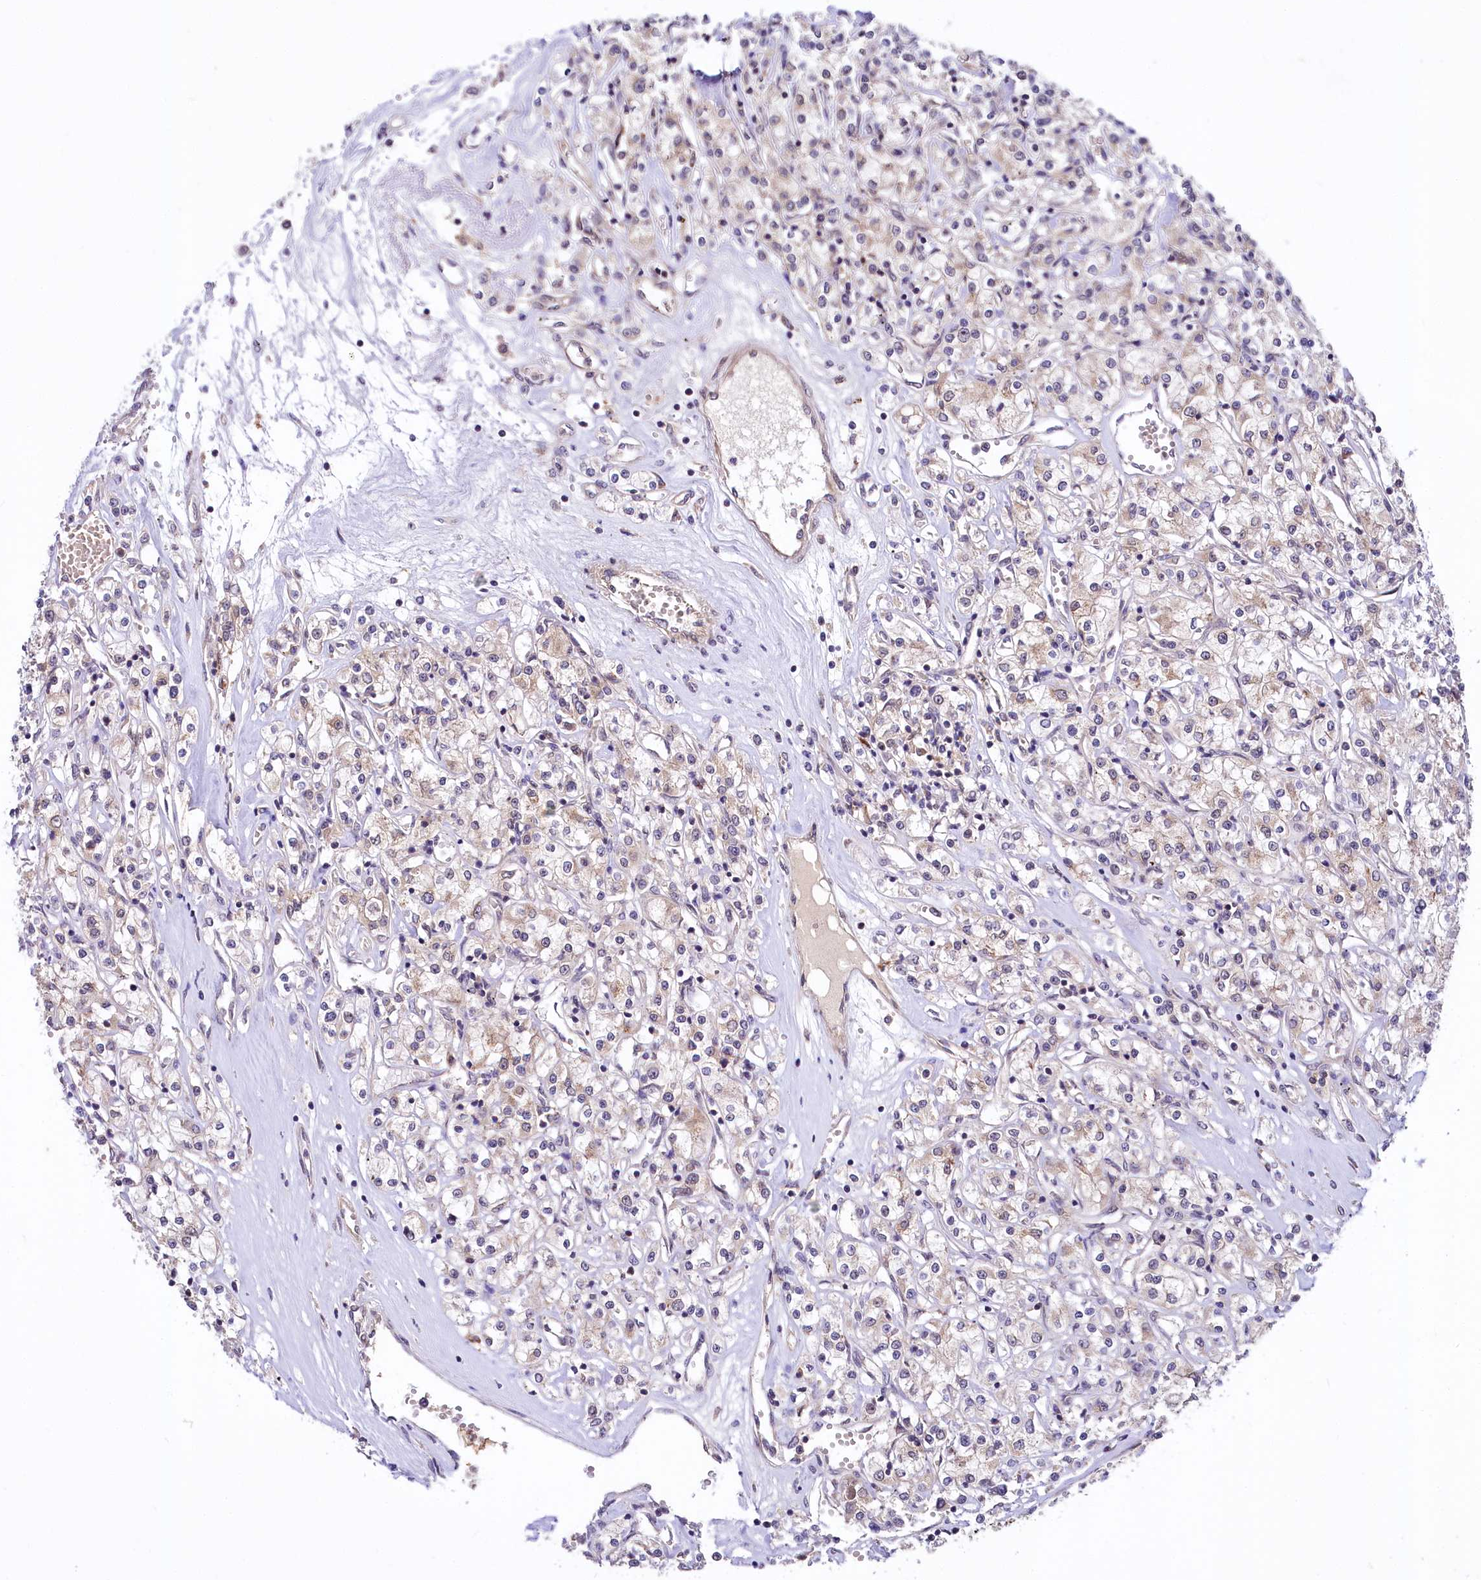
{"staining": {"intensity": "weak", "quantity": "25%-75%", "location": "cytoplasmic/membranous"}, "tissue": "renal cancer", "cell_type": "Tumor cells", "image_type": "cancer", "snomed": [{"axis": "morphology", "description": "Adenocarcinoma, NOS"}, {"axis": "topography", "description": "Kidney"}], "caption": "IHC histopathology image of human renal adenocarcinoma stained for a protein (brown), which displays low levels of weak cytoplasmic/membranous staining in approximately 25%-75% of tumor cells.", "gene": "UBE3A", "patient": {"sex": "female", "age": 59}}